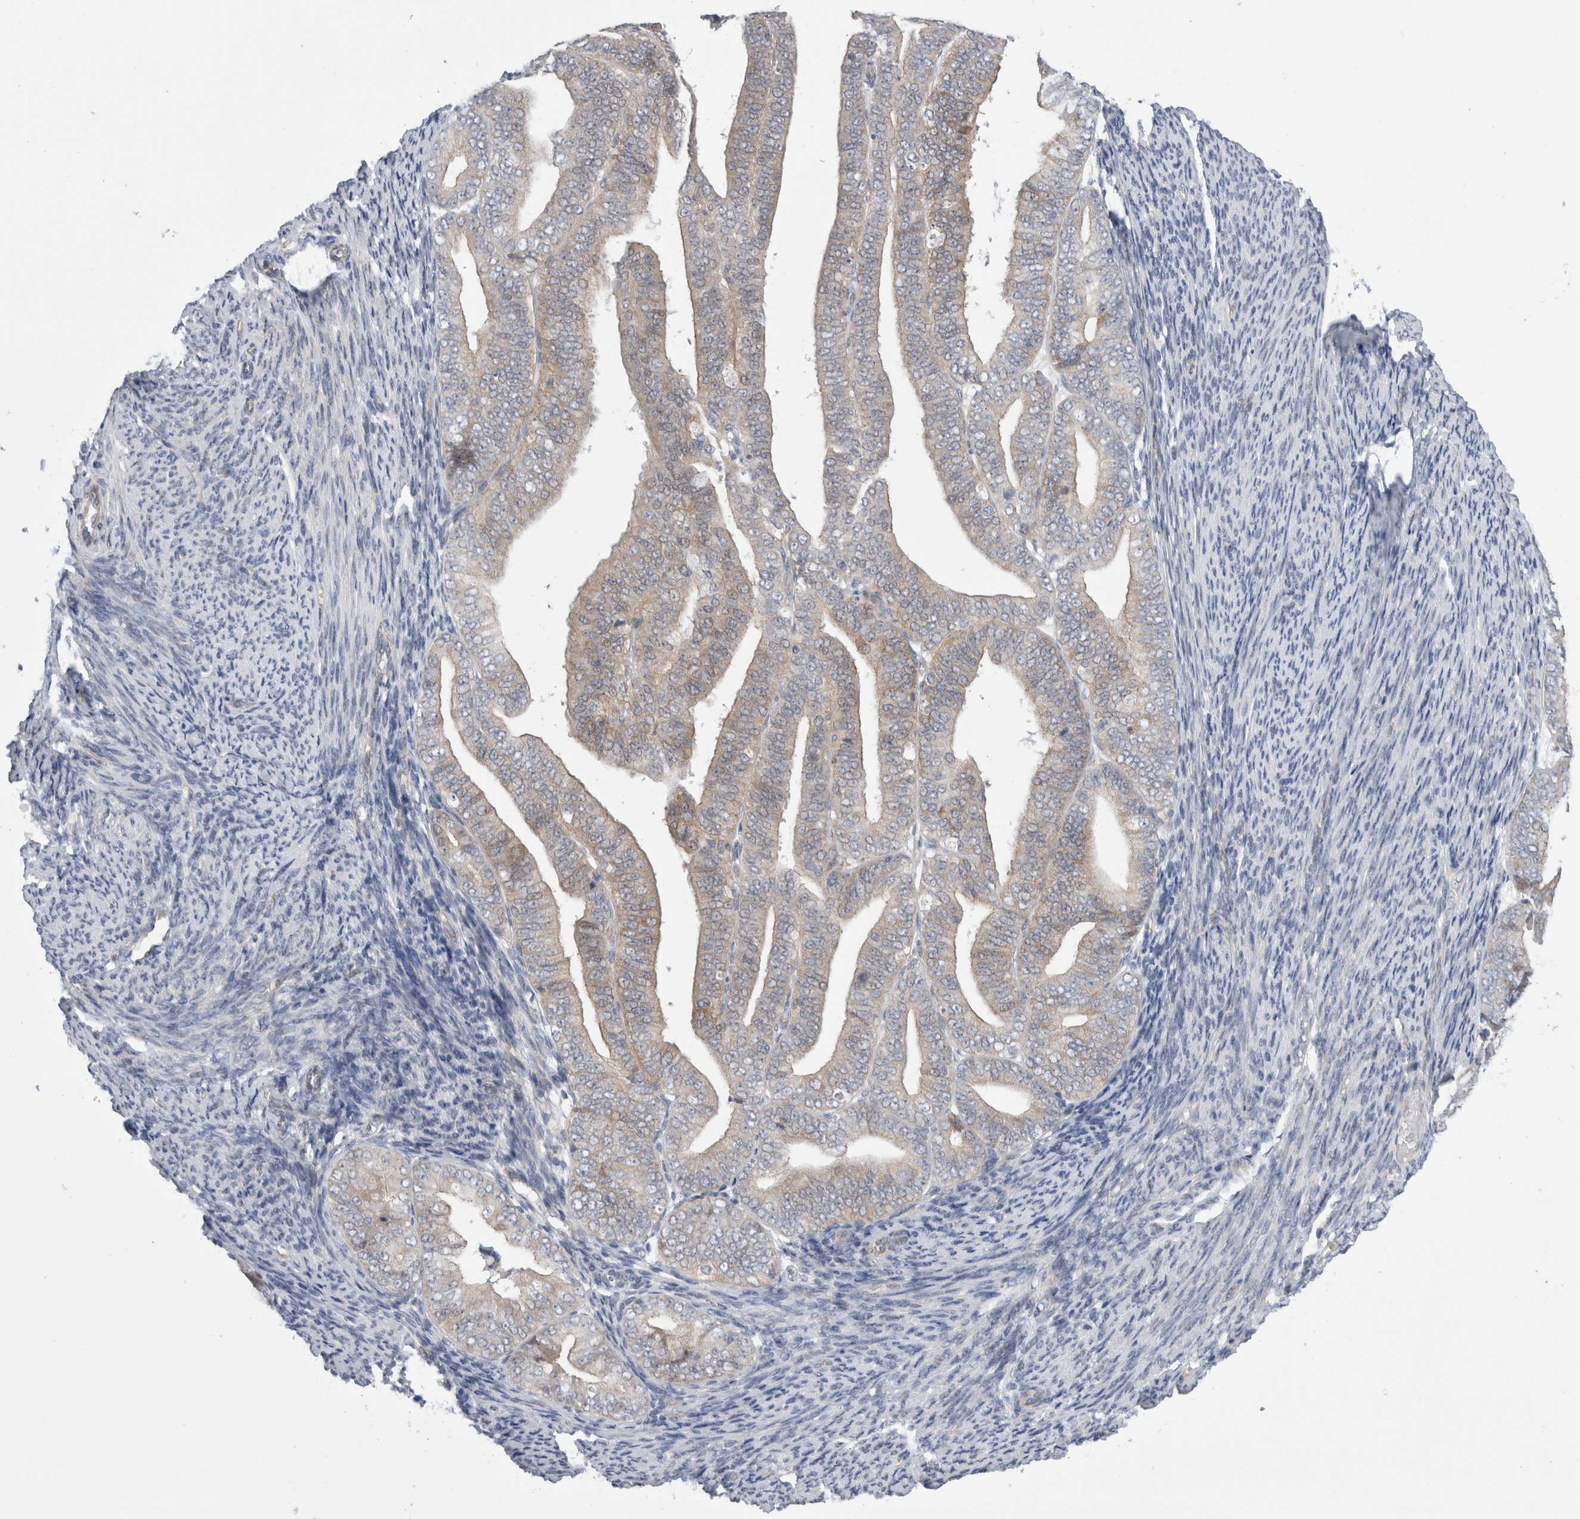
{"staining": {"intensity": "weak", "quantity": "25%-75%", "location": "cytoplasmic/membranous,nuclear"}, "tissue": "endometrial cancer", "cell_type": "Tumor cells", "image_type": "cancer", "snomed": [{"axis": "morphology", "description": "Adenocarcinoma, NOS"}, {"axis": "topography", "description": "Endometrium"}], "caption": "Immunohistochemical staining of human adenocarcinoma (endometrial) displays low levels of weak cytoplasmic/membranous and nuclear staining in about 25%-75% of tumor cells.", "gene": "TAFA5", "patient": {"sex": "female", "age": 63}}